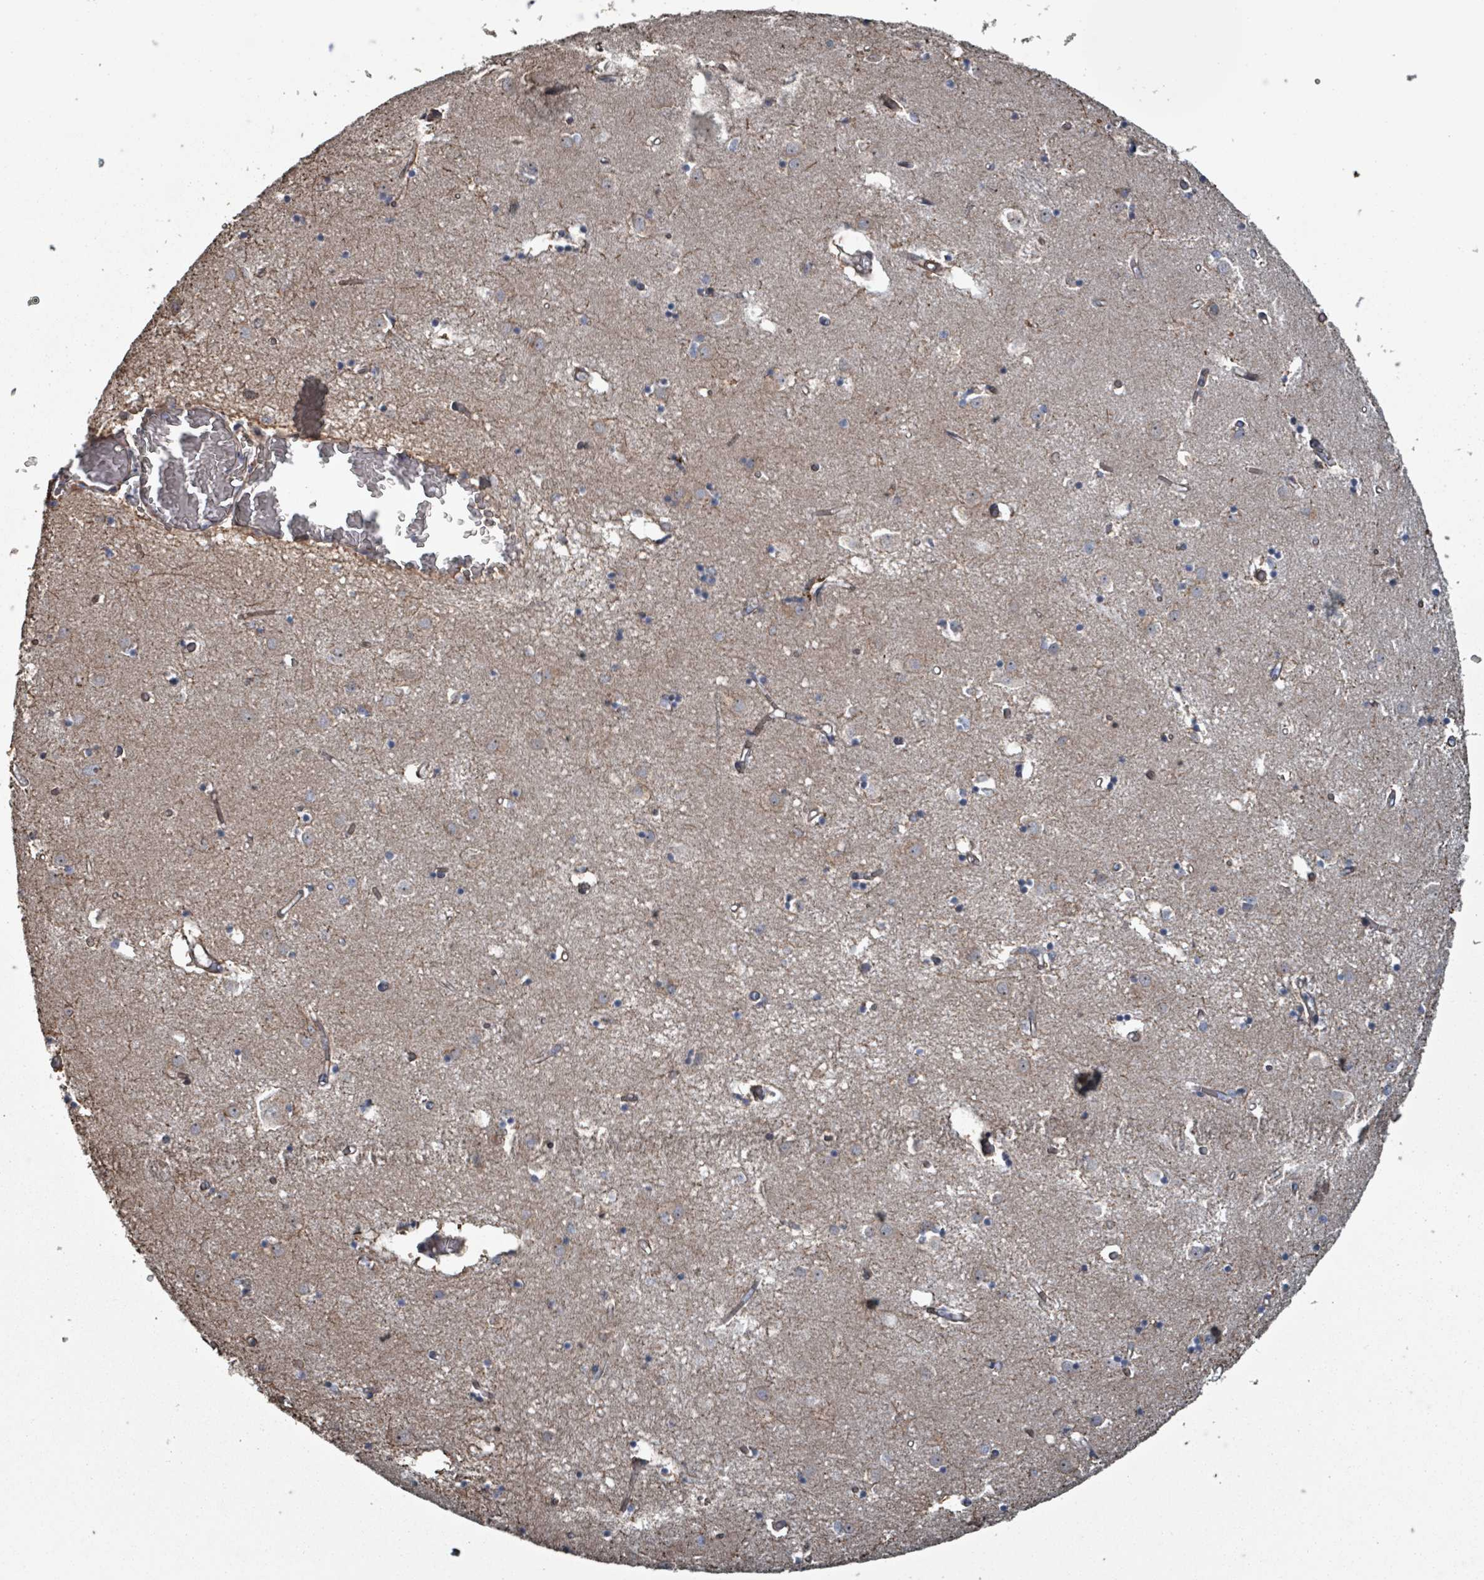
{"staining": {"intensity": "weak", "quantity": "<25%", "location": "cytoplasmic/membranous"}, "tissue": "caudate", "cell_type": "Glial cells", "image_type": "normal", "snomed": [{"axis": "morphology", "description": "Normal tissue, NOS"}, {"axis": "topography", "description": "Lateral ventricle wall"}], "caption": "The immunohistochemistry micrograph has no significant expression in glial cells of caudate.", "gene": "MRPL4", "patient": {"sex": "male", "age": 70}}